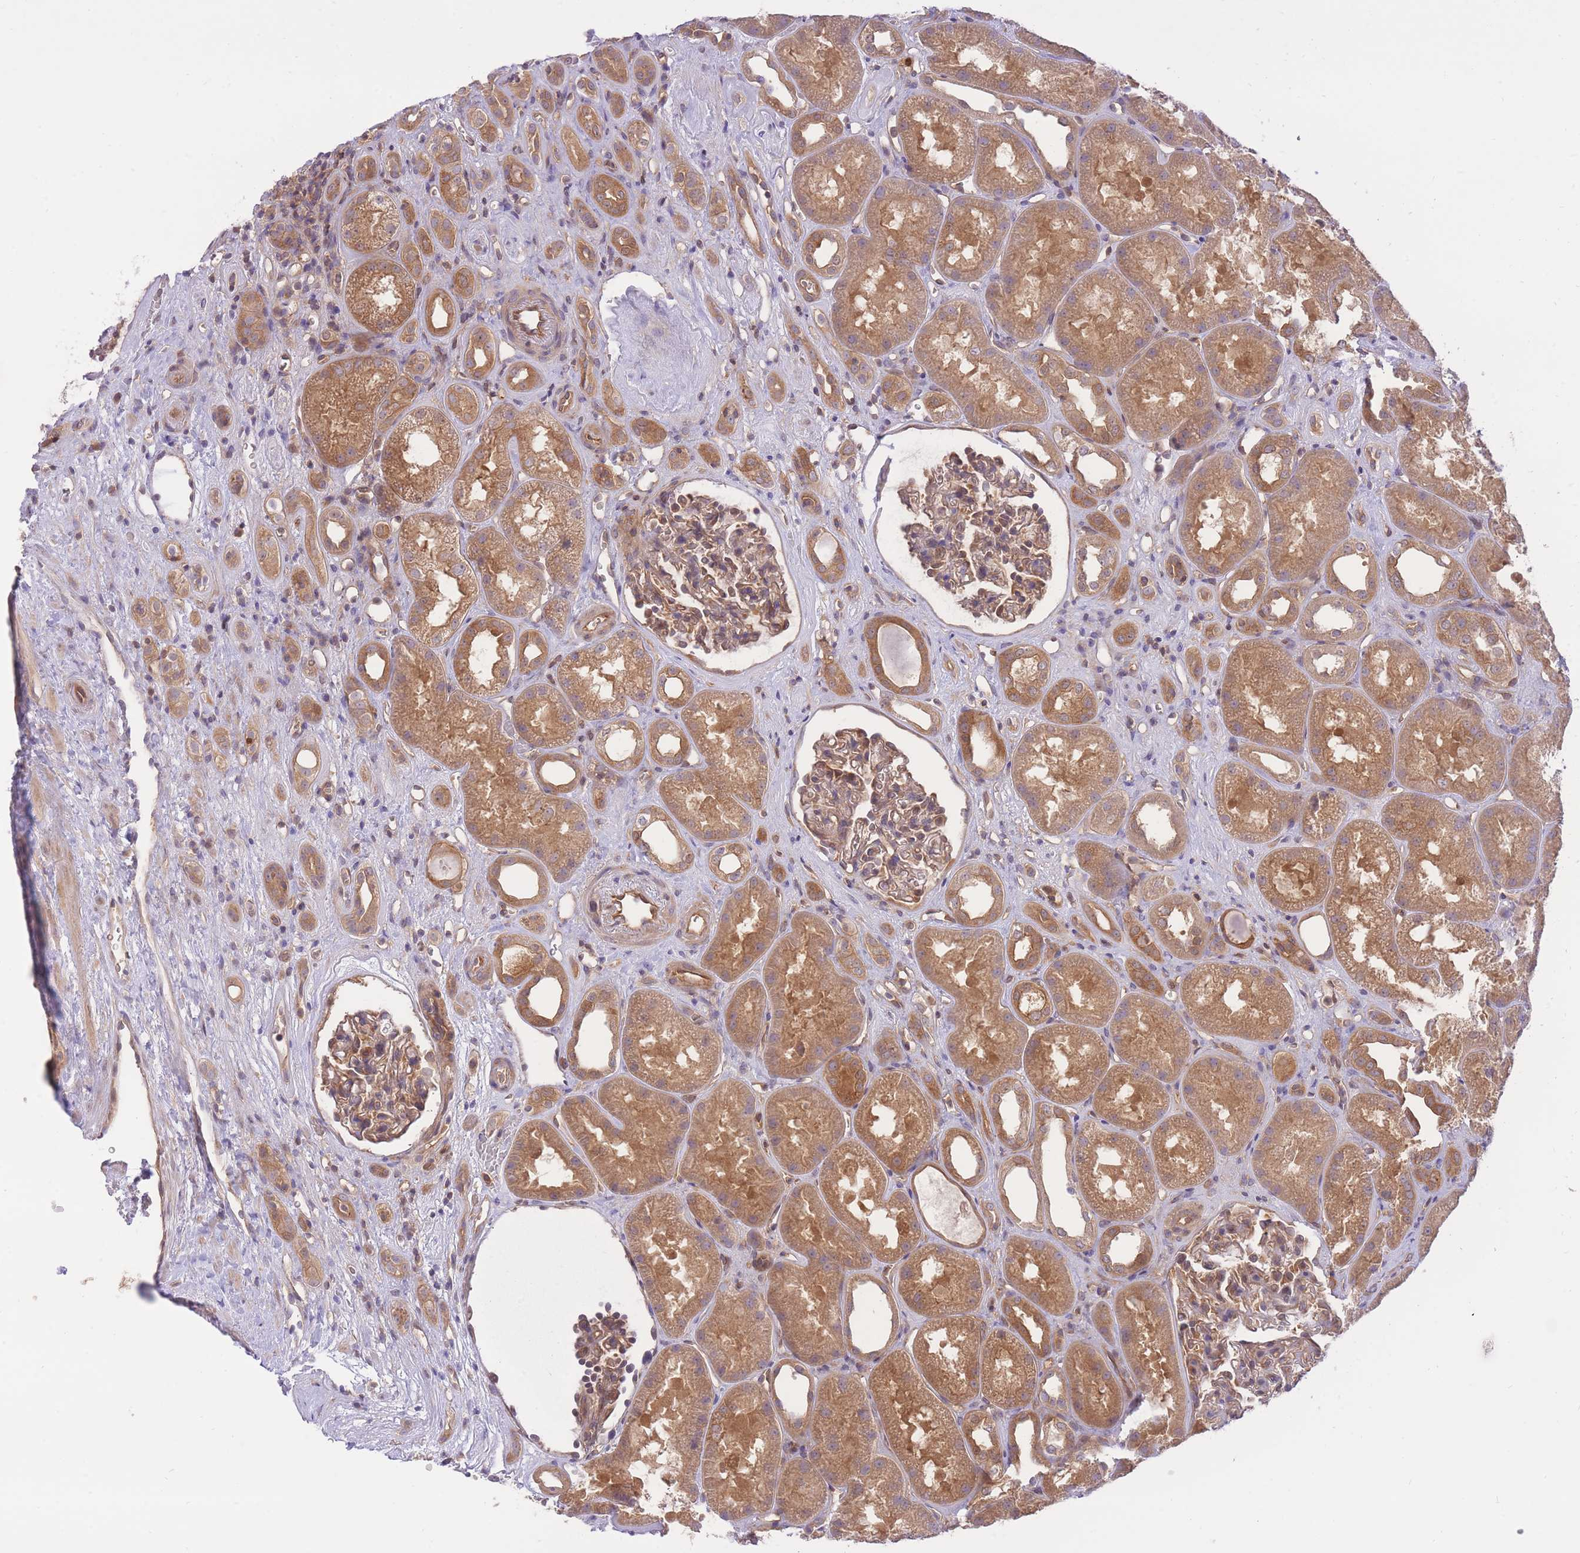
{"staining": {"intensity": "moderate", "quantity": ">75%", "location": "cytoplasmic/membranous"}, "tissue": "kidney", "cell_type": "Cells in glomeruli", "image_type": "normal", "snomed": [{"axis": "morphology", "description": "Normal tissue, NOS"}, {"axis": "topography", "description": "Kidney"}], "caption": "Brown immunohistochemical staining in benign human kidney demonstrates moderate cytoplasmic/membranous expression in about >75% of cells in glomeruli.", "gene": "PREP", "patient": {"sex": "male", "age": 61}}